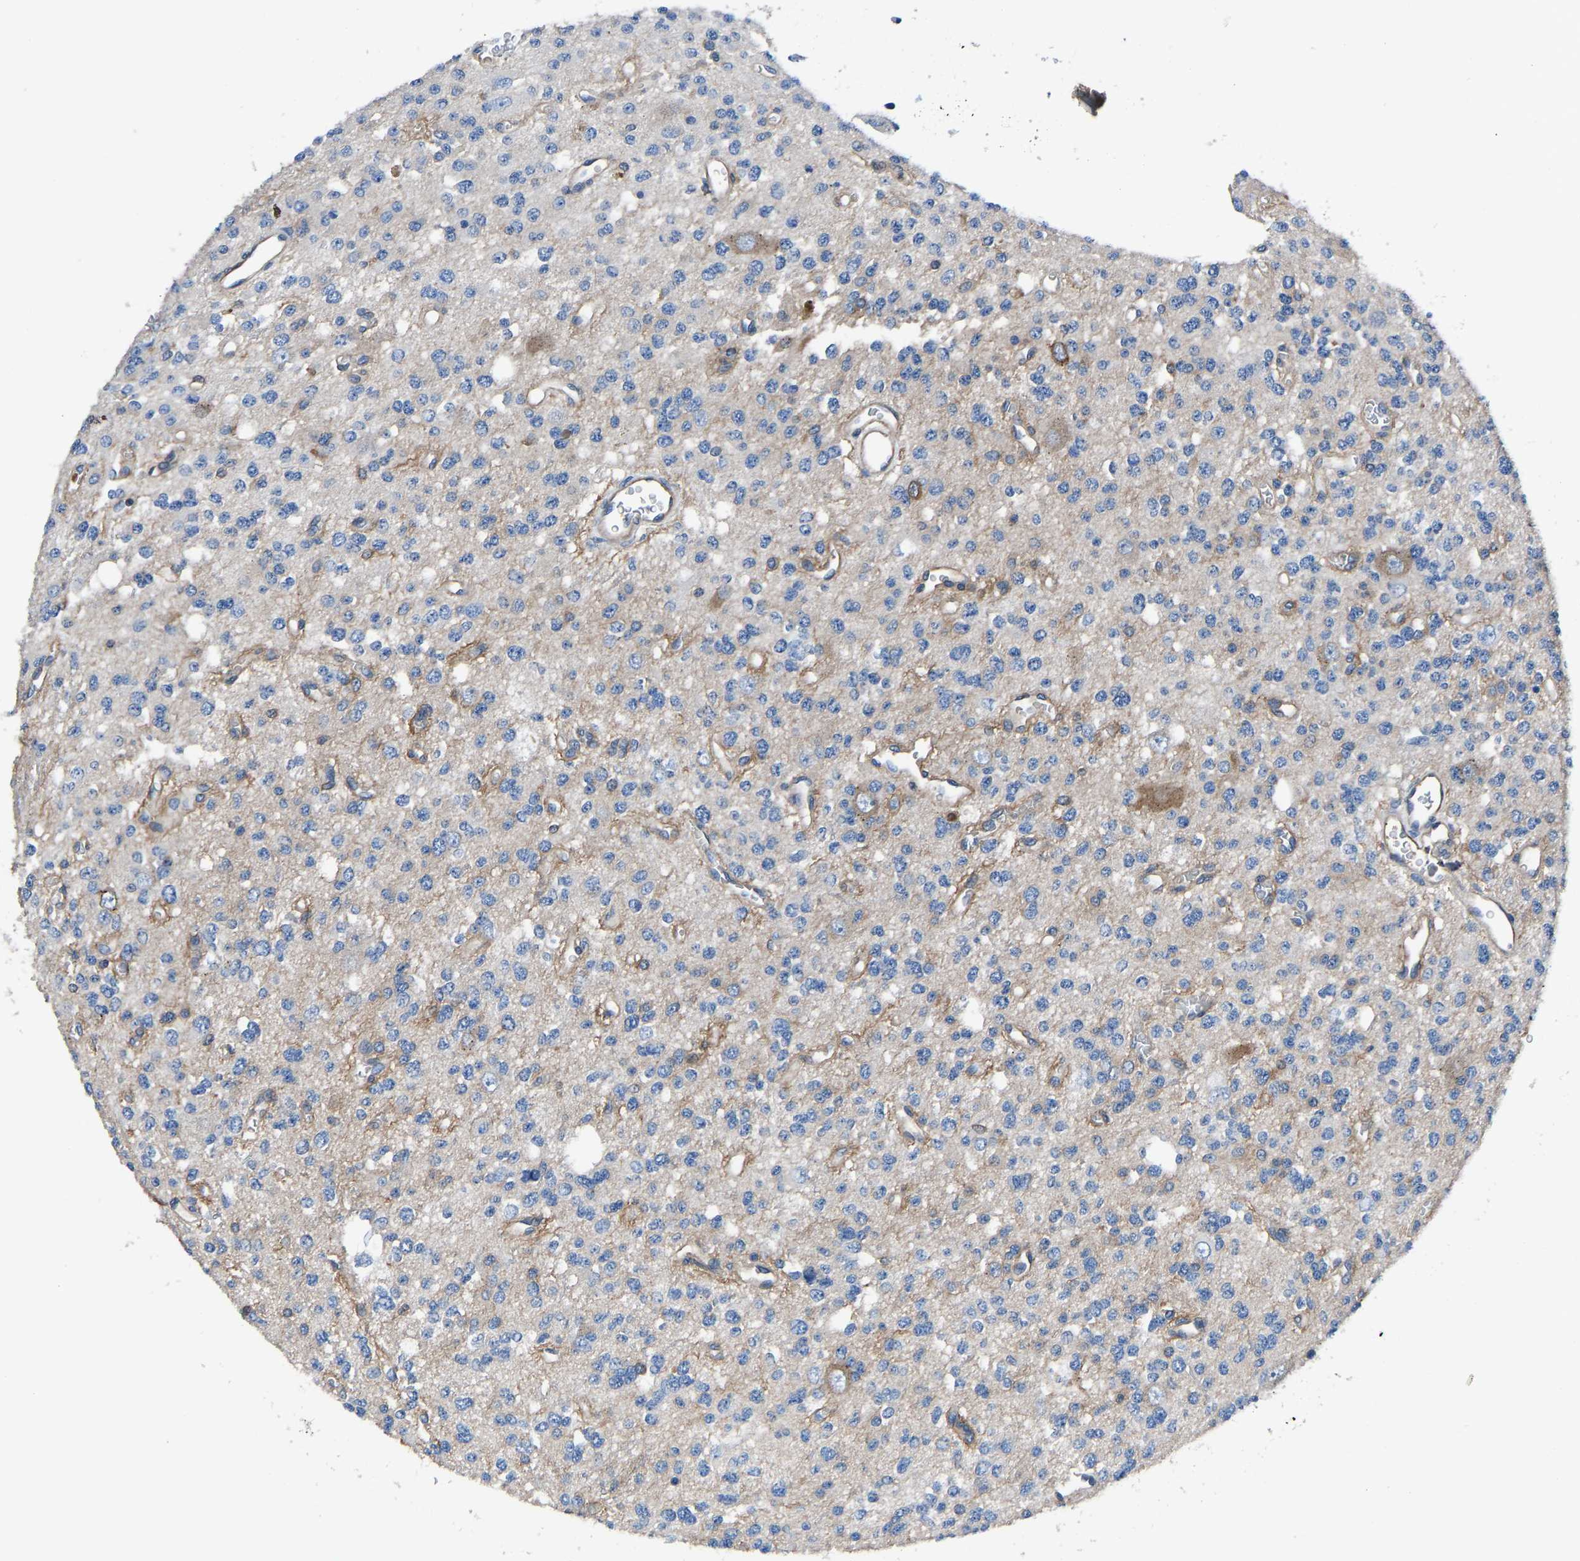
{"staining": {"intensity": "moderate", "quantity": "<25%", "location": "cytoplasmic/membranous"}, "tissue": "glioma", "cell_type": "Tumor cells", "image_type": "cancer", "snomed": [{"axis": "morphology", "description": "Glioma, malignant, Low grade"}, {"axis": "topography", "description": "Brain"}], "caption": "This micrograph shows glioma stained with immunohistochemistry (IHC) to label a protein in brown. The cytoplasmic/membranous of tumor cells show moderate positivity for the protein. Nuclei are counter-stained blue.", "gene": "PRKAR1A", "patient": {"sex": "male", "age": 38}}